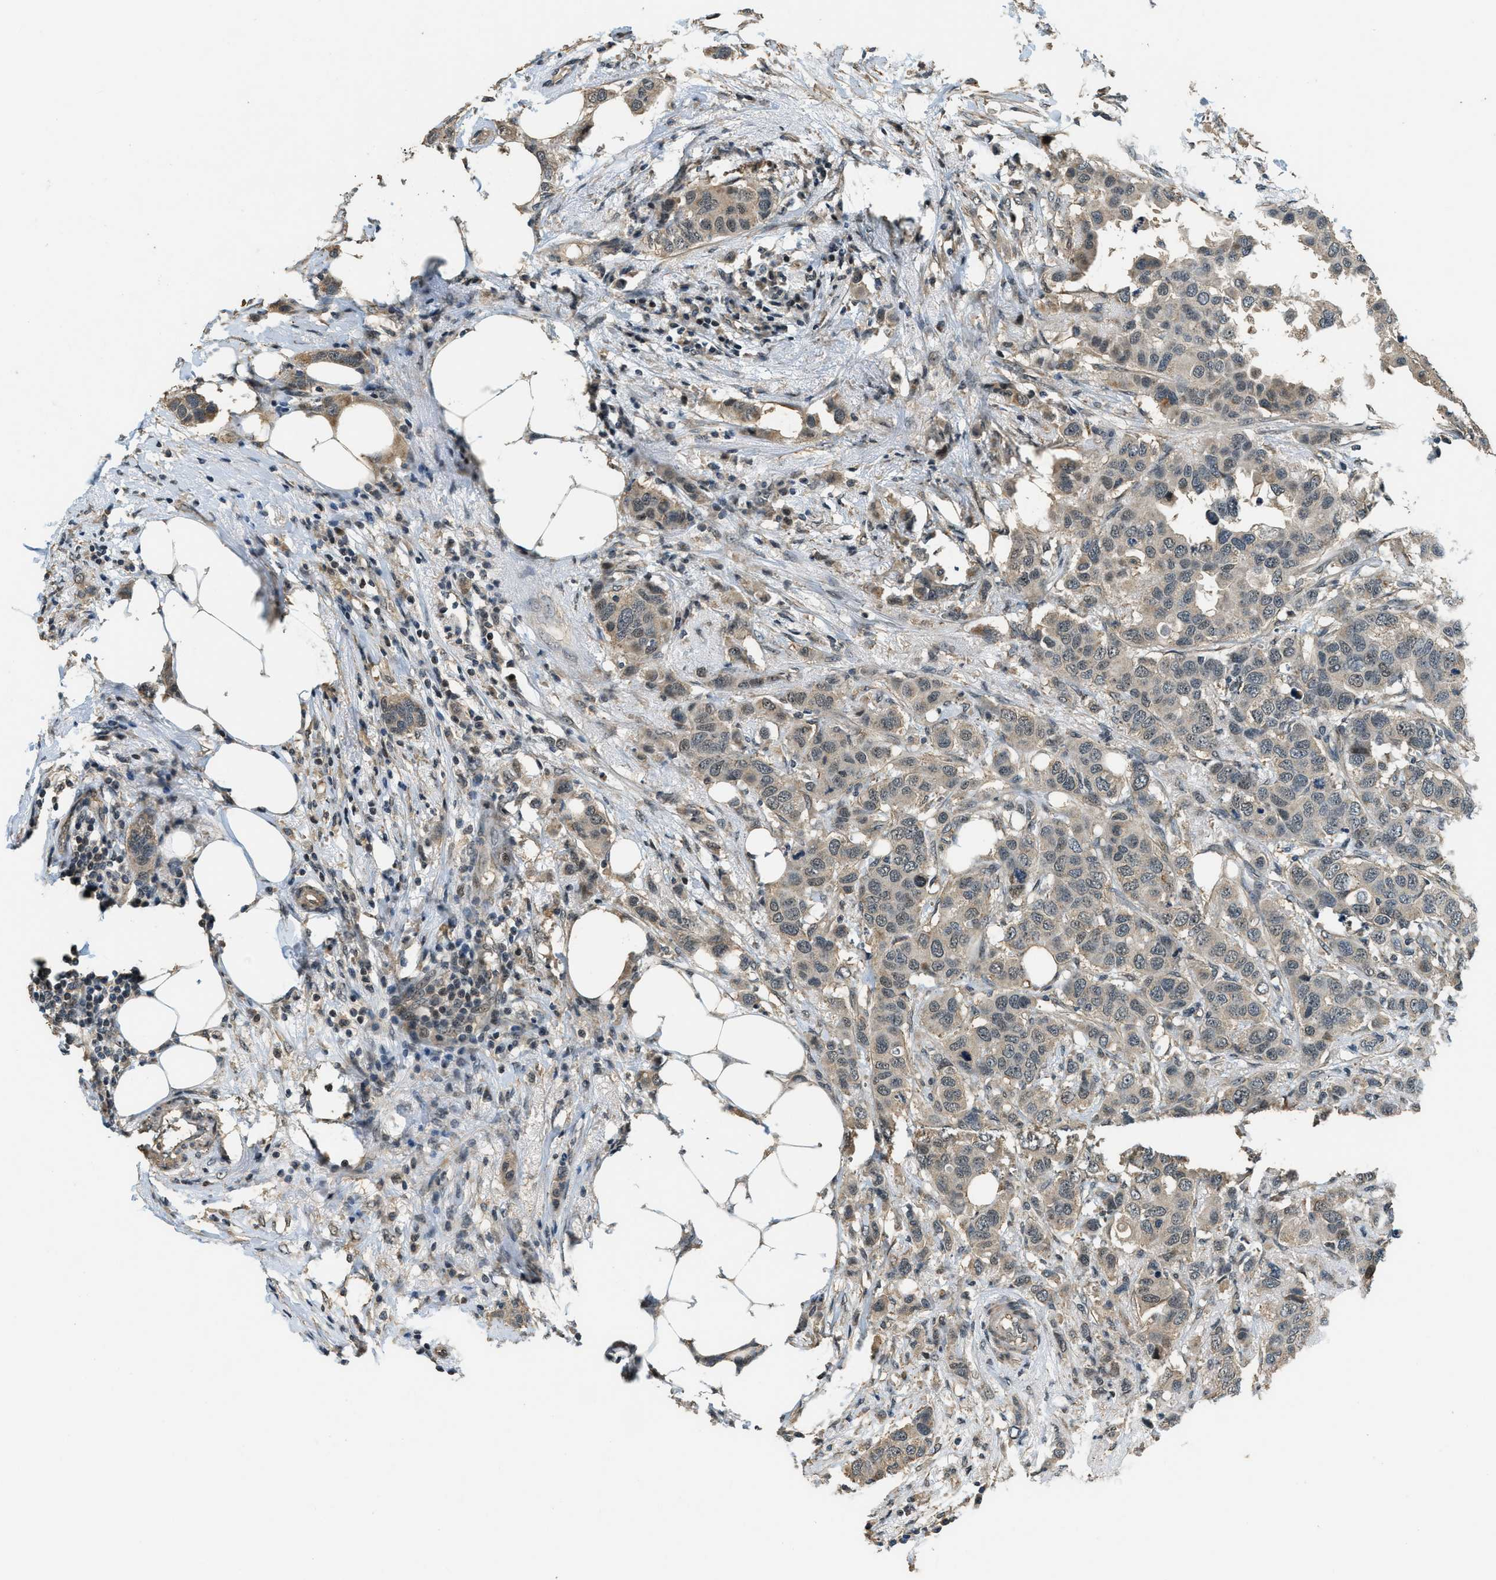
{"staining": {"intensity": "weak", "quantity": ">75%", "location": "cytoplasmic/membranous"}, "tissue": "breast cancer", "cell_type": "Tumor cells", "image_type": "cancer", "snomed": [{"axis": "morphology", "description": "Duct carcinoma"}, {"axis": "topography", "description": "Breast"}], "caption": "Immunohistochemistry (IHC) histopathology image of human intraductal carcinoma (breast) stained for a protein (brown), which demonstrates low levels of weak cytoplasmic/membranous staining in about >75% of tumor cells.", "gene": "MED21", "patient": {"sex": "female", "age": 50}}